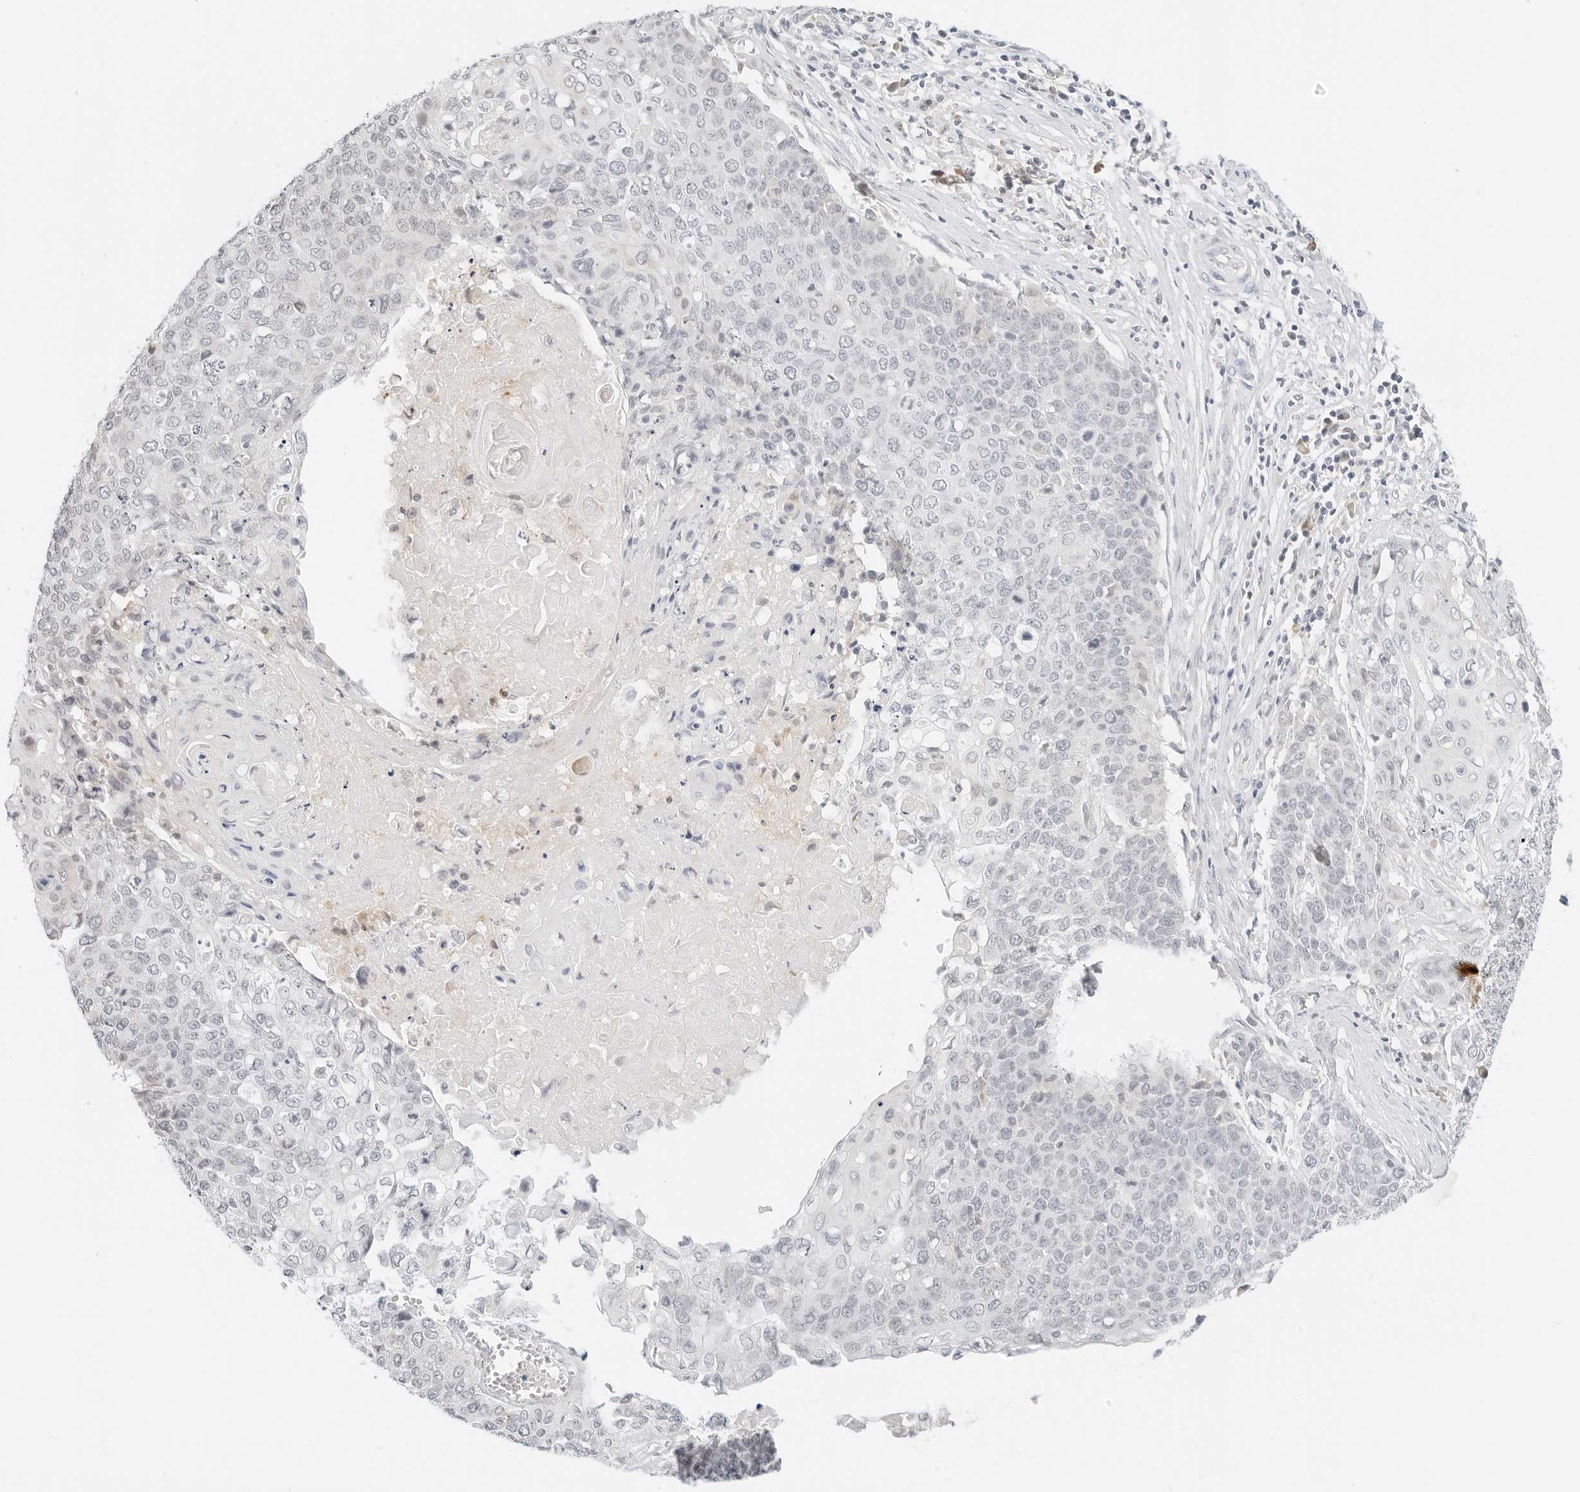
{"staining": {"intensity": "negative", "quantity": "none", "location": "none"}, "tissue": "cervical cancer", "cell_type": "Tumor cells", "image_type": "cancer", "snomed": [{"axis": "morphology", "description": "Squamous cell carcinoma, NOS"}, {"axis": "topography", "description": "Cervix"}], "caption": "Protein analysis of squamous cell carcinoma (cervical) shows no significant positivity in tumor cells.", "gene": "NEO1", "patient": {"sex": "female", "age": 39}}